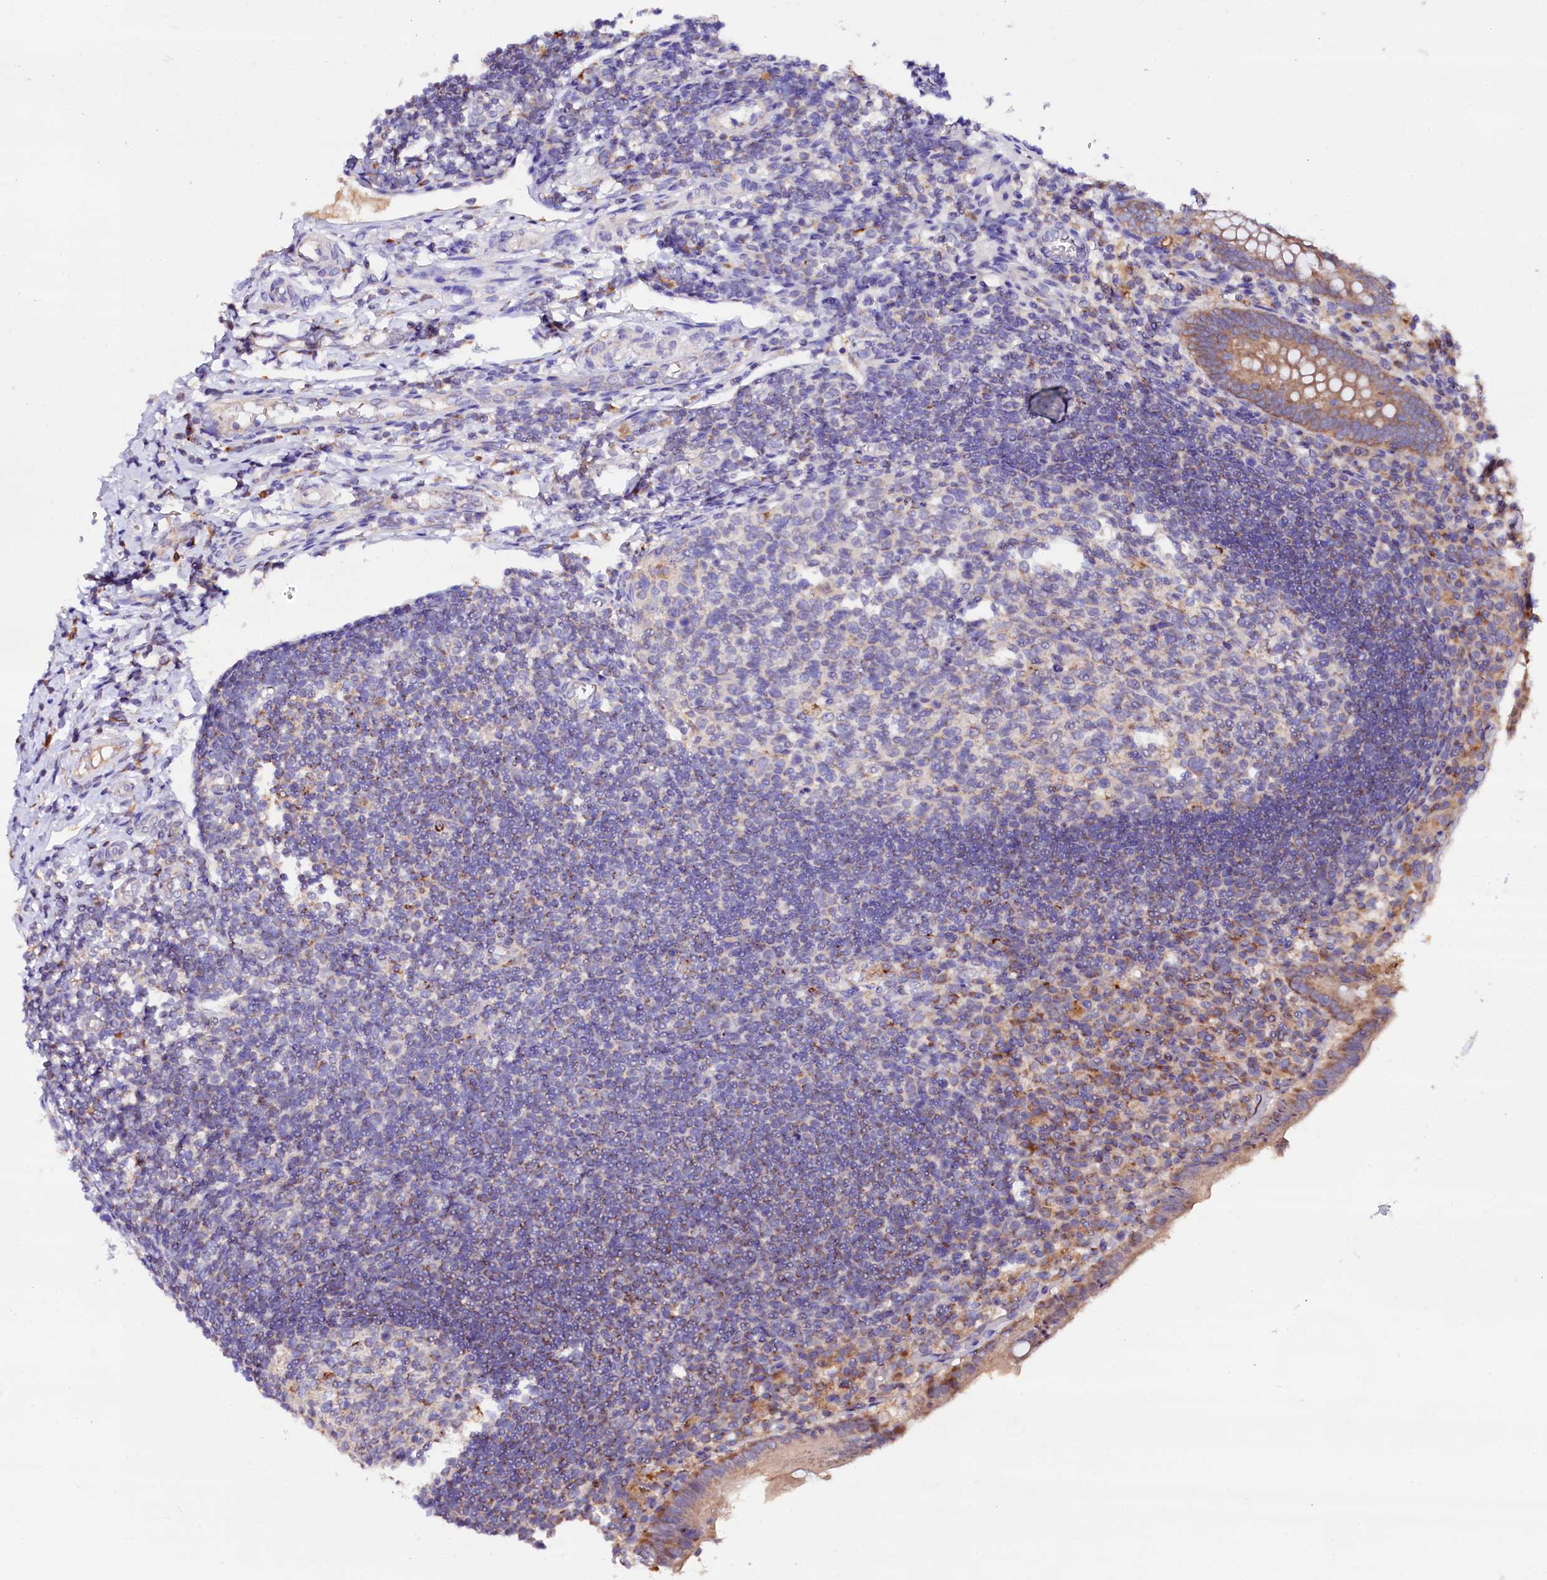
{"staining": {"intensity": "moderate", "quantity": ">75%", "location": "cytoplasmic/membranous"}, "tissue": "appendix", "cell_type": "Glandular cells", "image_type": "normal", "snomed": [{"axis": "morphology", "description": "Normal tissue, NOS"}, {"axis": "topography", "description": "Appendix"}], "caption": "IHC staining of normal appendix, which displays medium levels of moderate cytoplasmic/membranous positivity in approximately >75% of glandular cells indicating moderate cytoplasmic/membranous protein staining. The staining was performed using DAB (brown) for protein detection and nuclei were counterstained in hematoxylin (blue).", "gene": "ST3GAL1", "patient": {"sex": "female", "age": 17}}